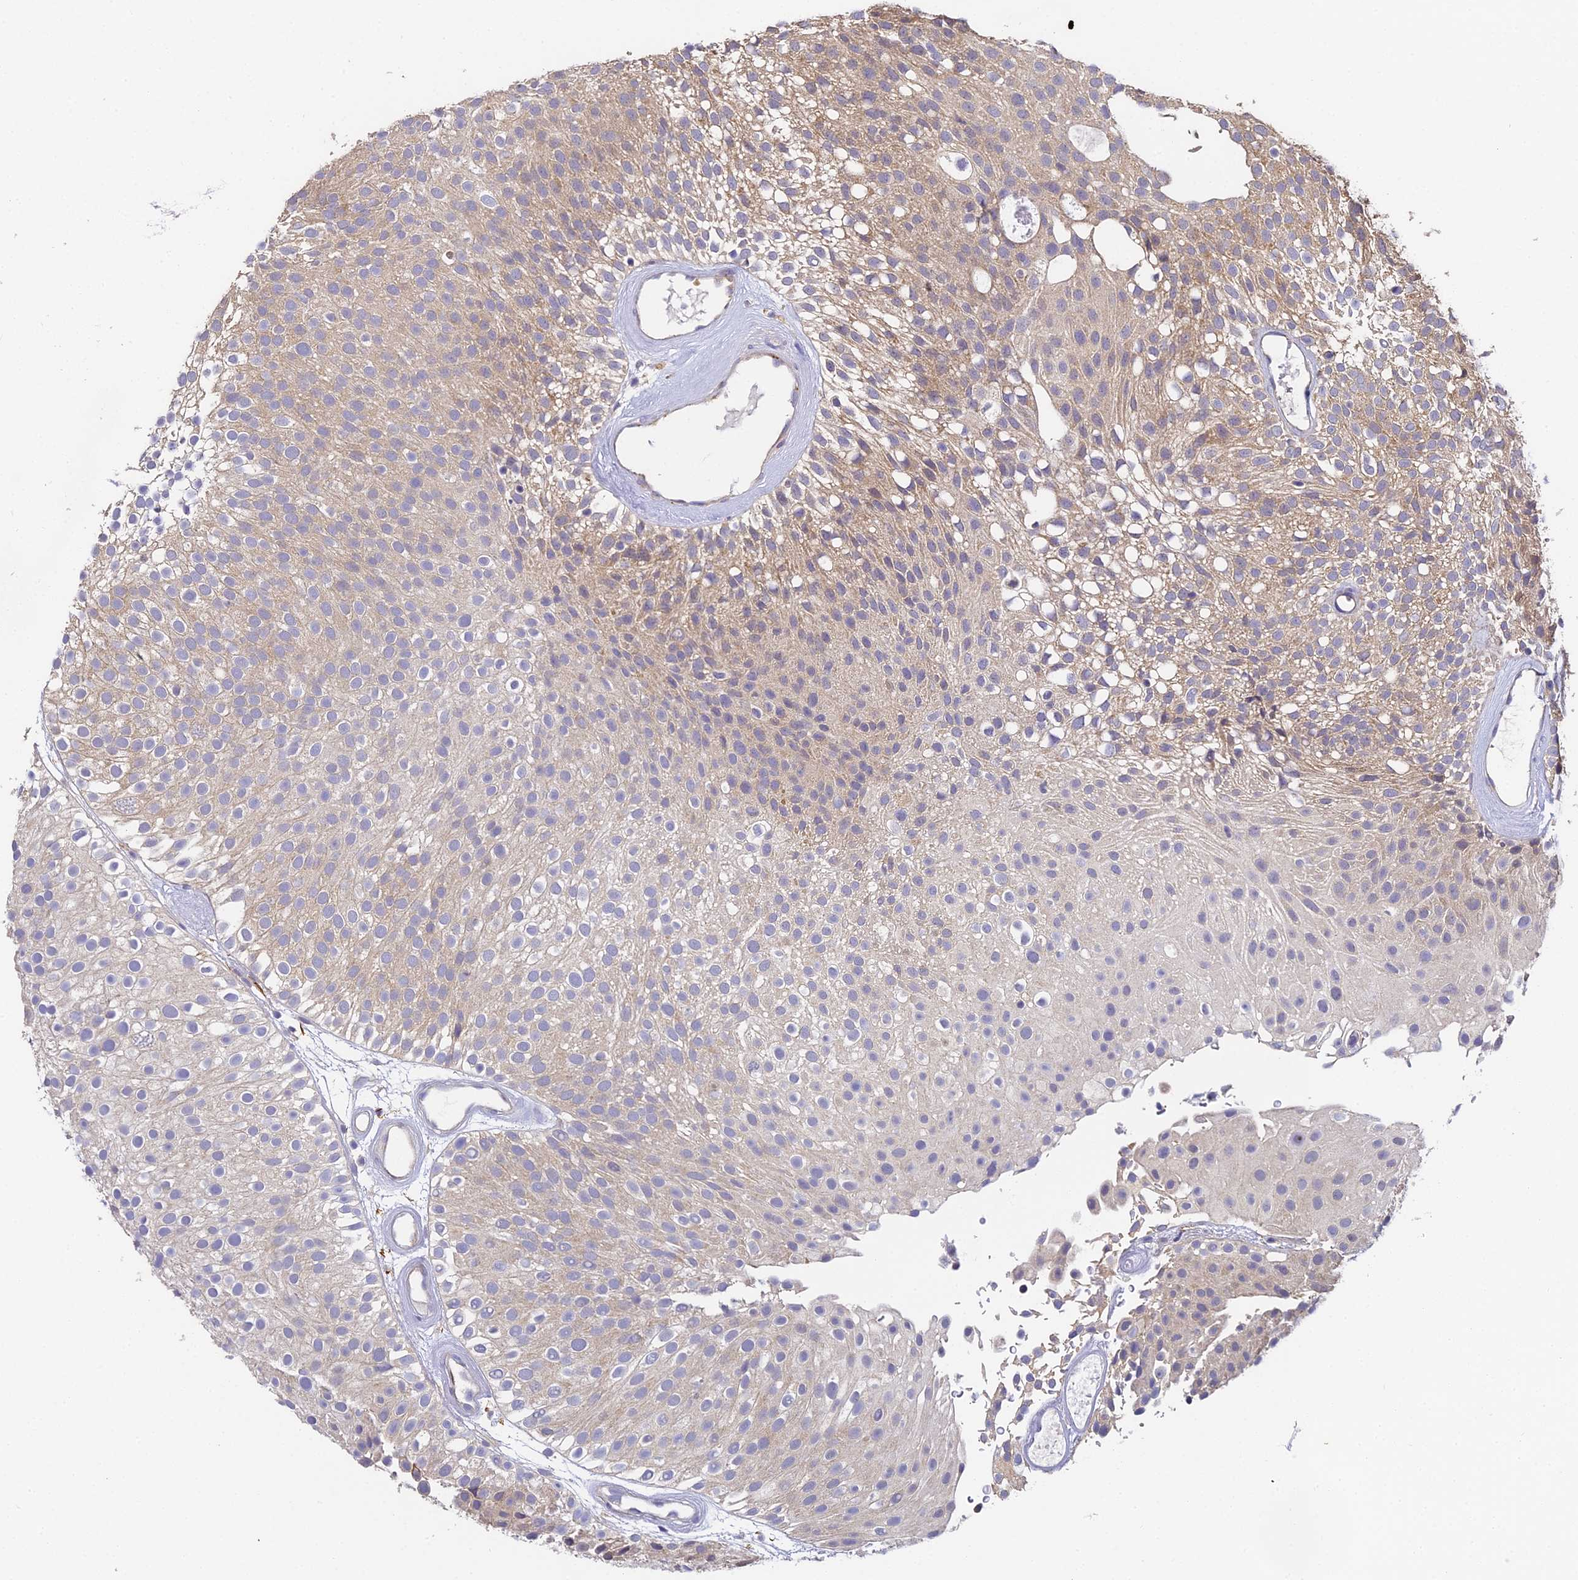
{"staining": {"intensity": "weak", "quantity": "25%-75%", "location": "cytoplasmic/membranous"}, "tissue": "urothelial cancer", "cell_type": "Tumor cells", "image_type": "cancer", "snomed": [{"axis": "morphology", "description": "Urothelial carcinoma, Low grade"}, {"axis": "topography", "description": "Urinary bladder"}], "caption": "Human urothelial cancer stained with a protein marker reveals weak staining in tumor cells.", "gene": "YAE1", "patient": {"sex": "male", "age": 78}}